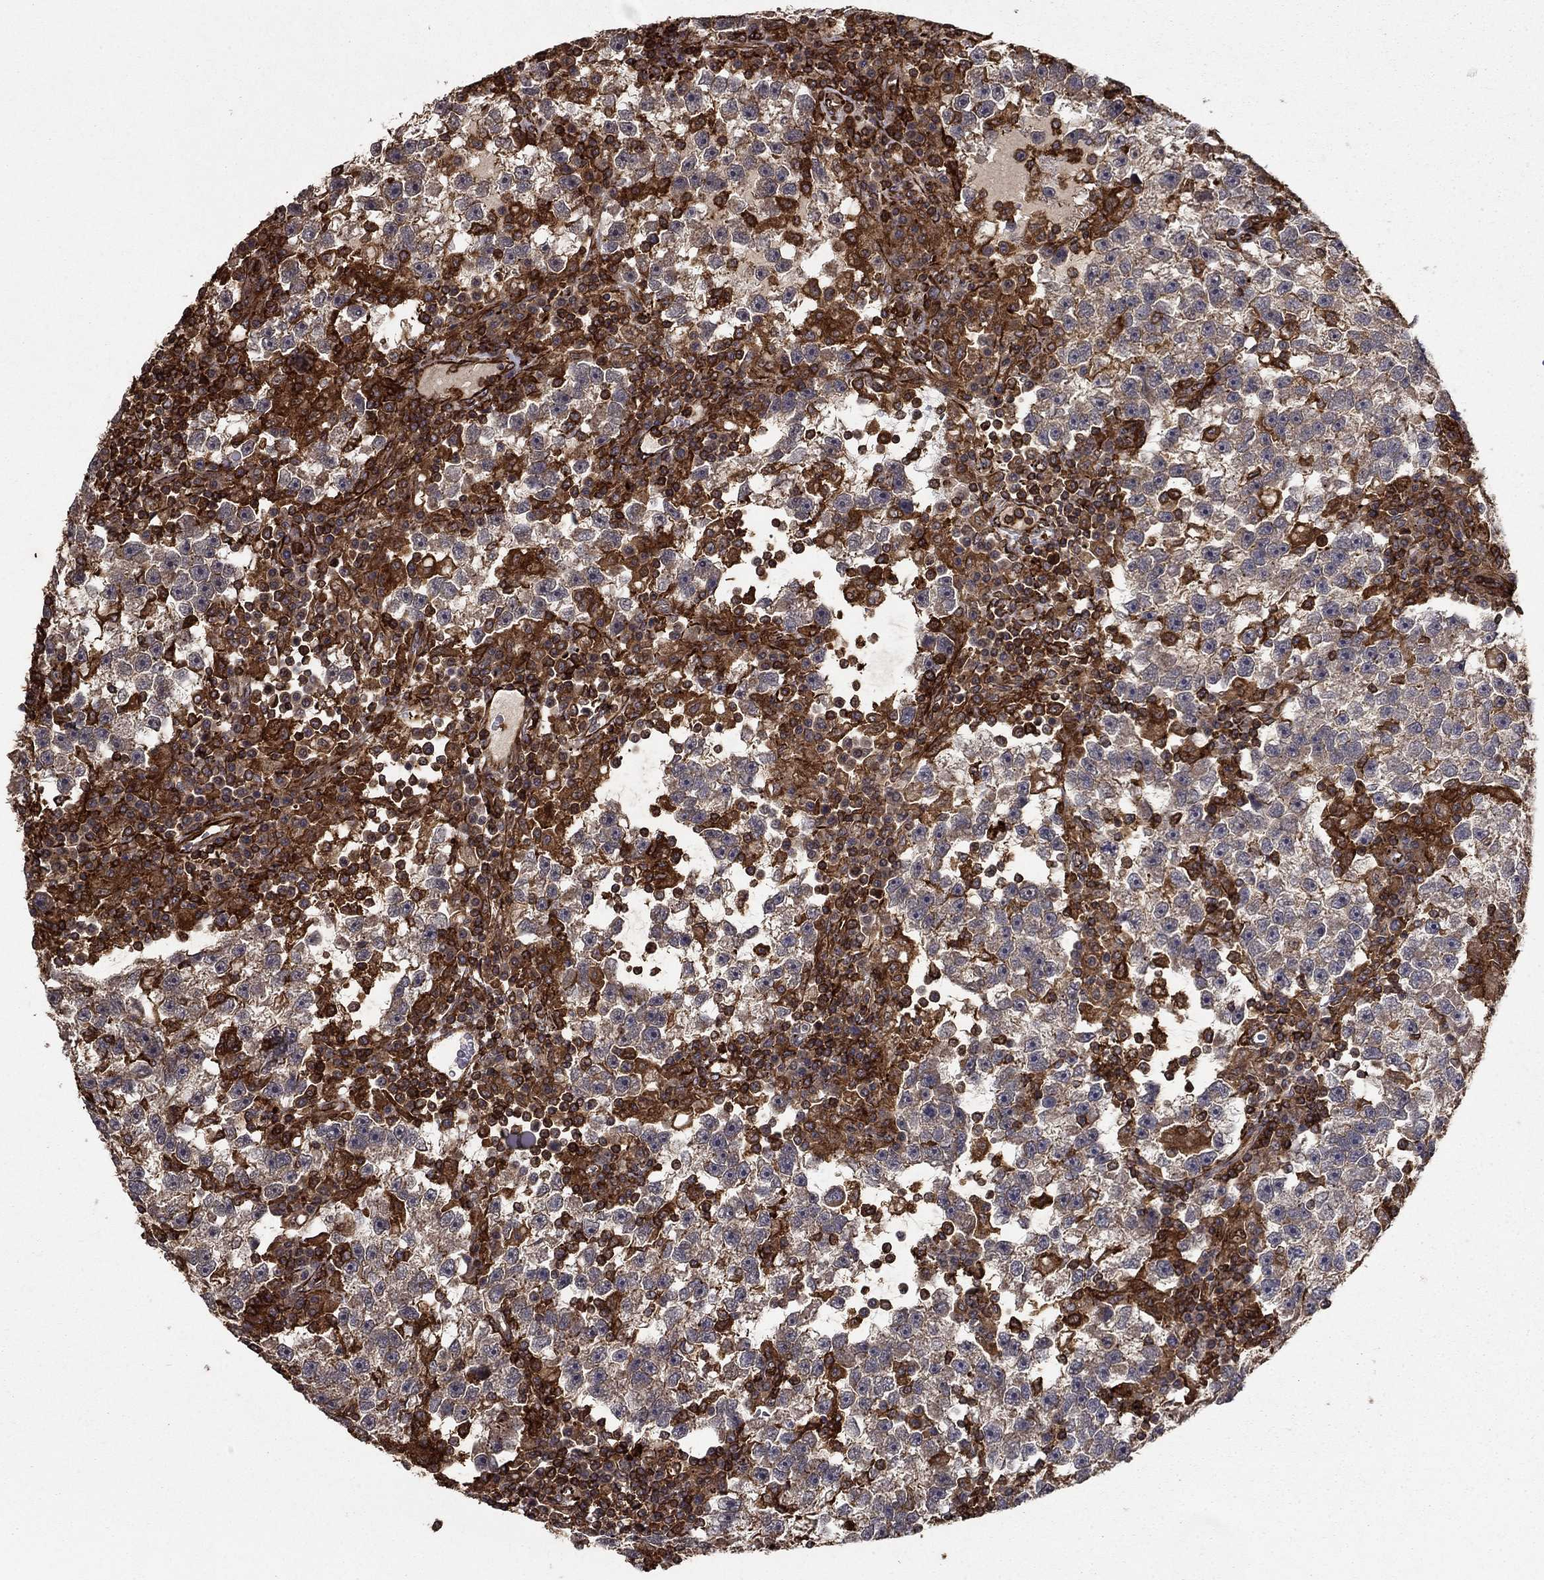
{"staining": {"intensity": "negative", "quantity": "none", "location": "none"}, "tissue": "testis cancer", "cell_type": "Tumor cells", "image_type": "cancer", "snomed": [{"axis": "morphology", "description": "Seminoma, NOS"}, {"axis": "topography", "description": "Testis"}], "caption": "Tumor cells show no significant protein expression in testis cancer. The staining is performed using DAB brown chromogen with nuclei counter-stained in using hematoxylin.", "gene": "ADM", "patient": {"sex": "male", "age": 47}}